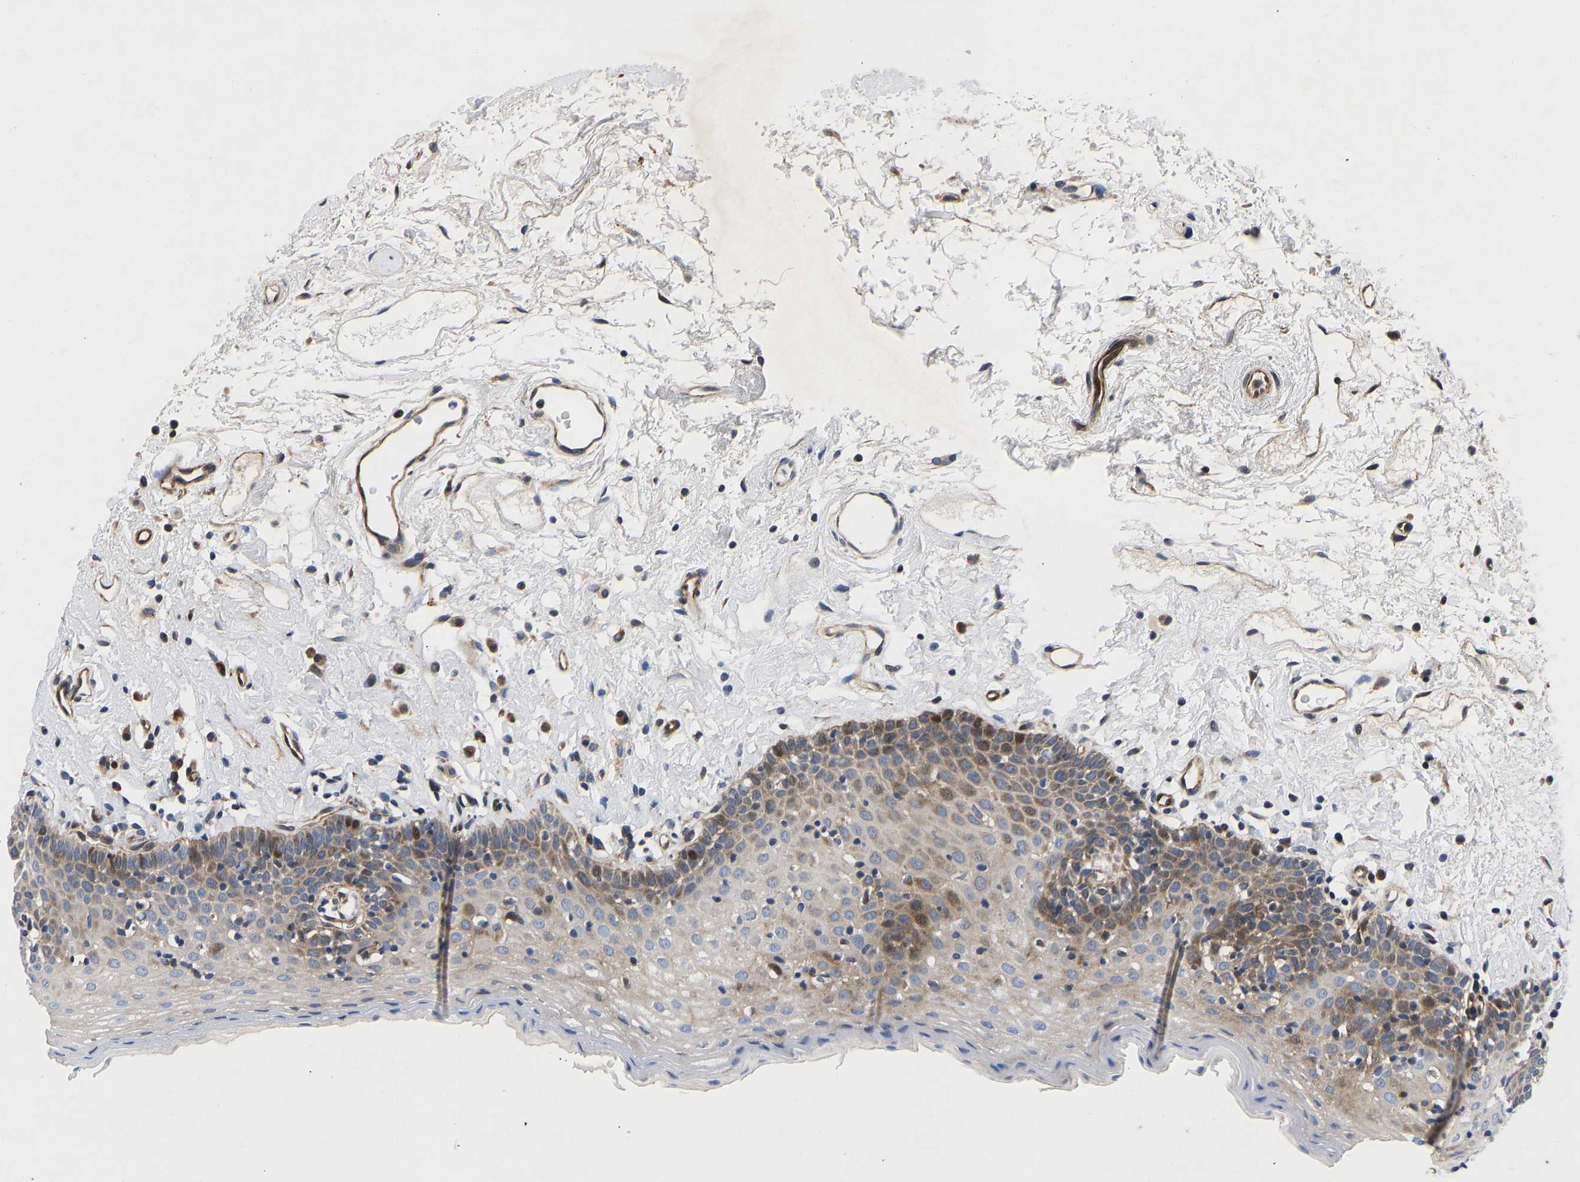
{"staining": {"intensity": "moderate", "quantity": "<25%", "location": "cytoplasmic/membranous,nuclear"}, "tissue": "oral mucosa", "cell_type": "Squamous epithelial cells", "image_type": "normal", "snomed": [{"axis": "morphology", "description": "Normal tissue, NOS"}, {"axis": "topography", "description": "Oral tissue"}], "caption": "This histopathology image shows IHC staining of normal human oral mucosa, with low moderate cytoplasmic/membranous,nuclear staining in approximately <25% of squamous epithelial cells.", "gene": "TMEM38B", "patient": {"sex": "male", "age": 66}}